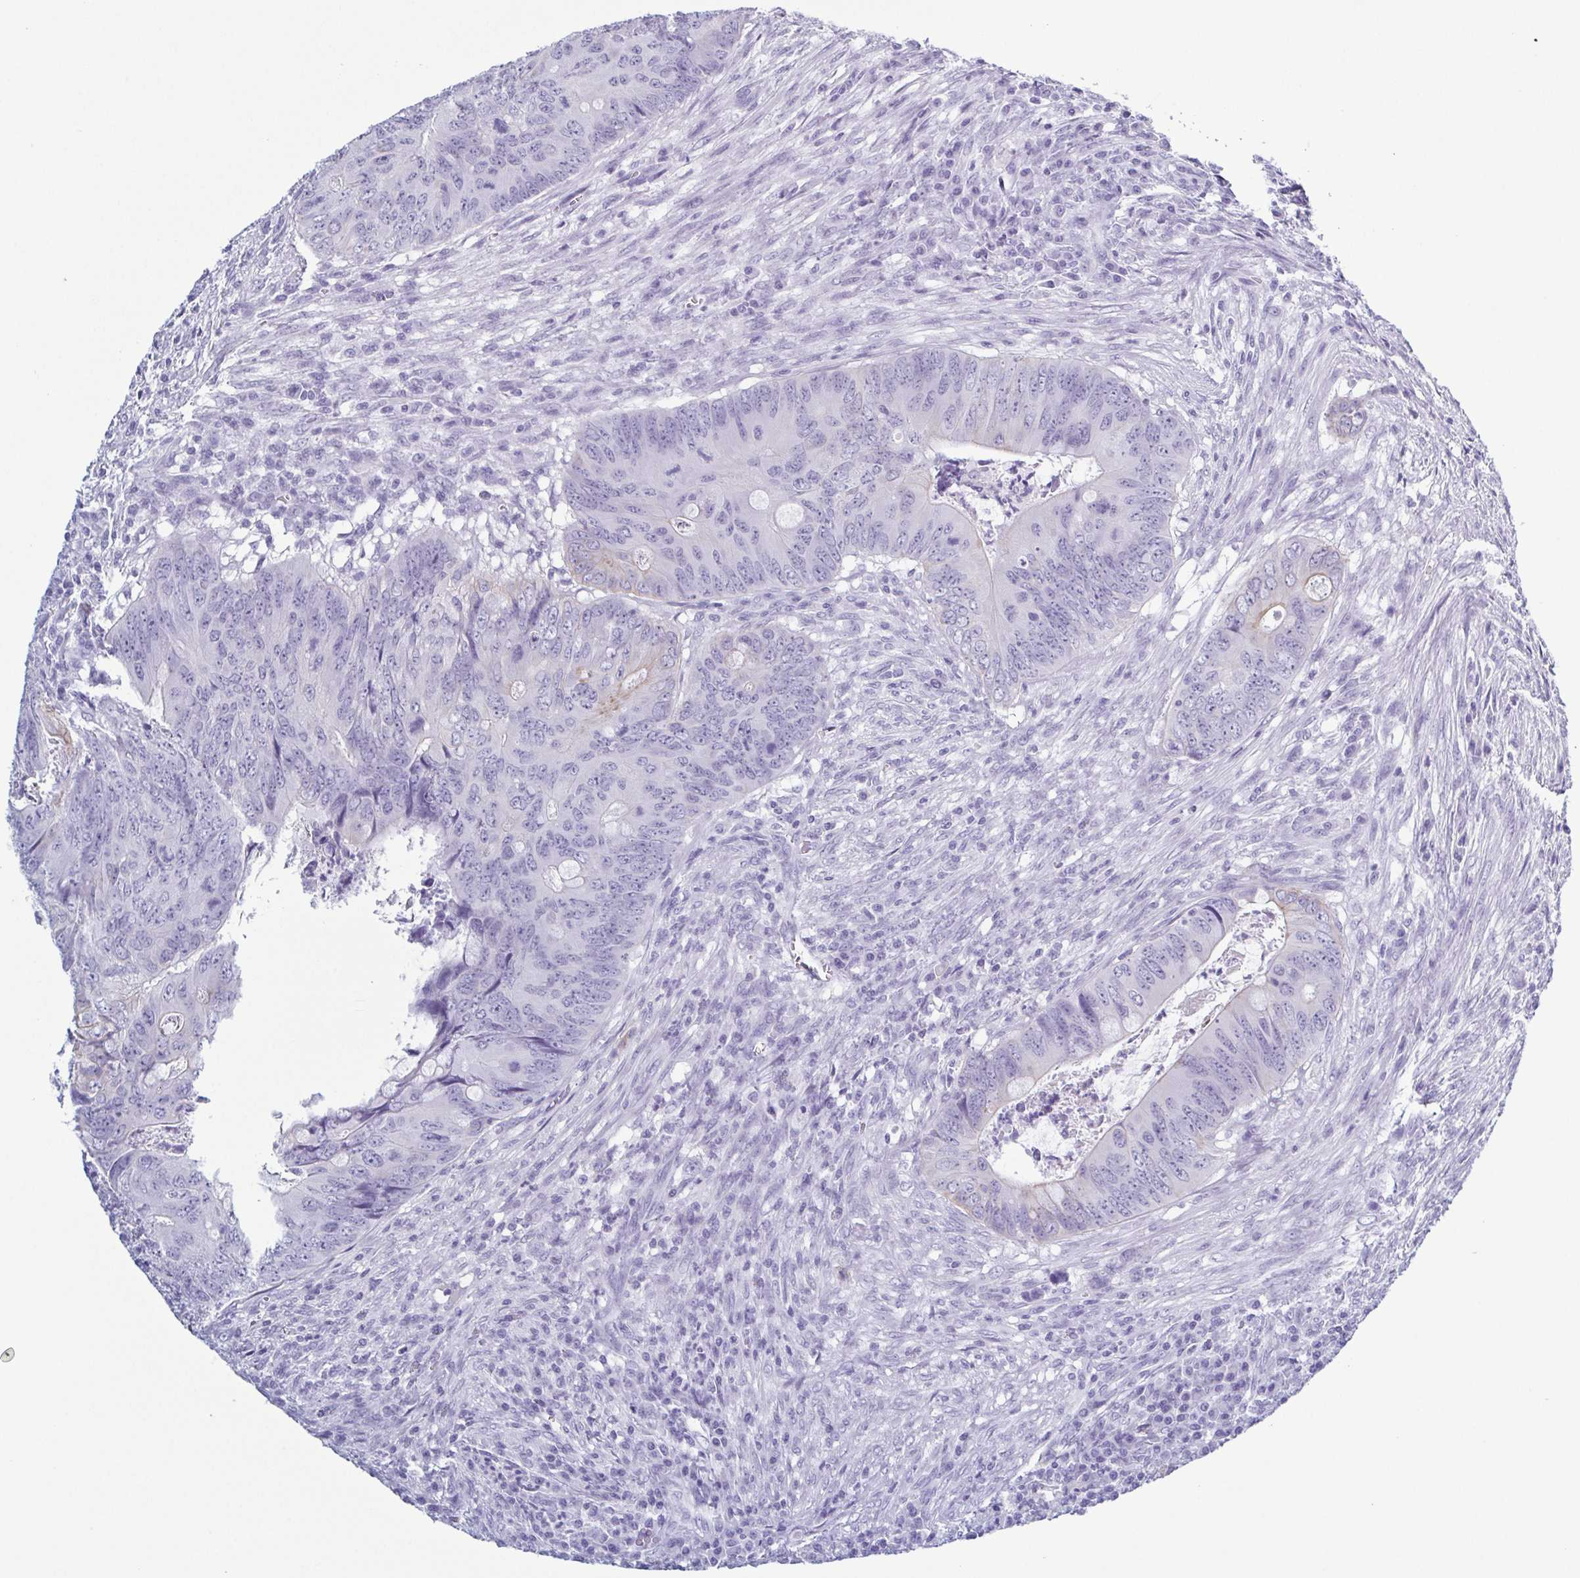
{"staining": {"intensity": "negative", "quantity": "none", "location": "none"}, "tissue": "colorectal cancer", "cell_type": "Tumor cells", "image_type": "cancer", "snomed": [{"axis": "morphology", "description": "Adenocarcinoma, NOS"}, {"axis": "topography", "description": "Colon"}], "caption": "Protein analysis of colorectal cancer (adenocarcinoma) reveals no significant staining in tumor cells.", "gene": "KRT10", "patient": {"sex": "female", "age": 74}}